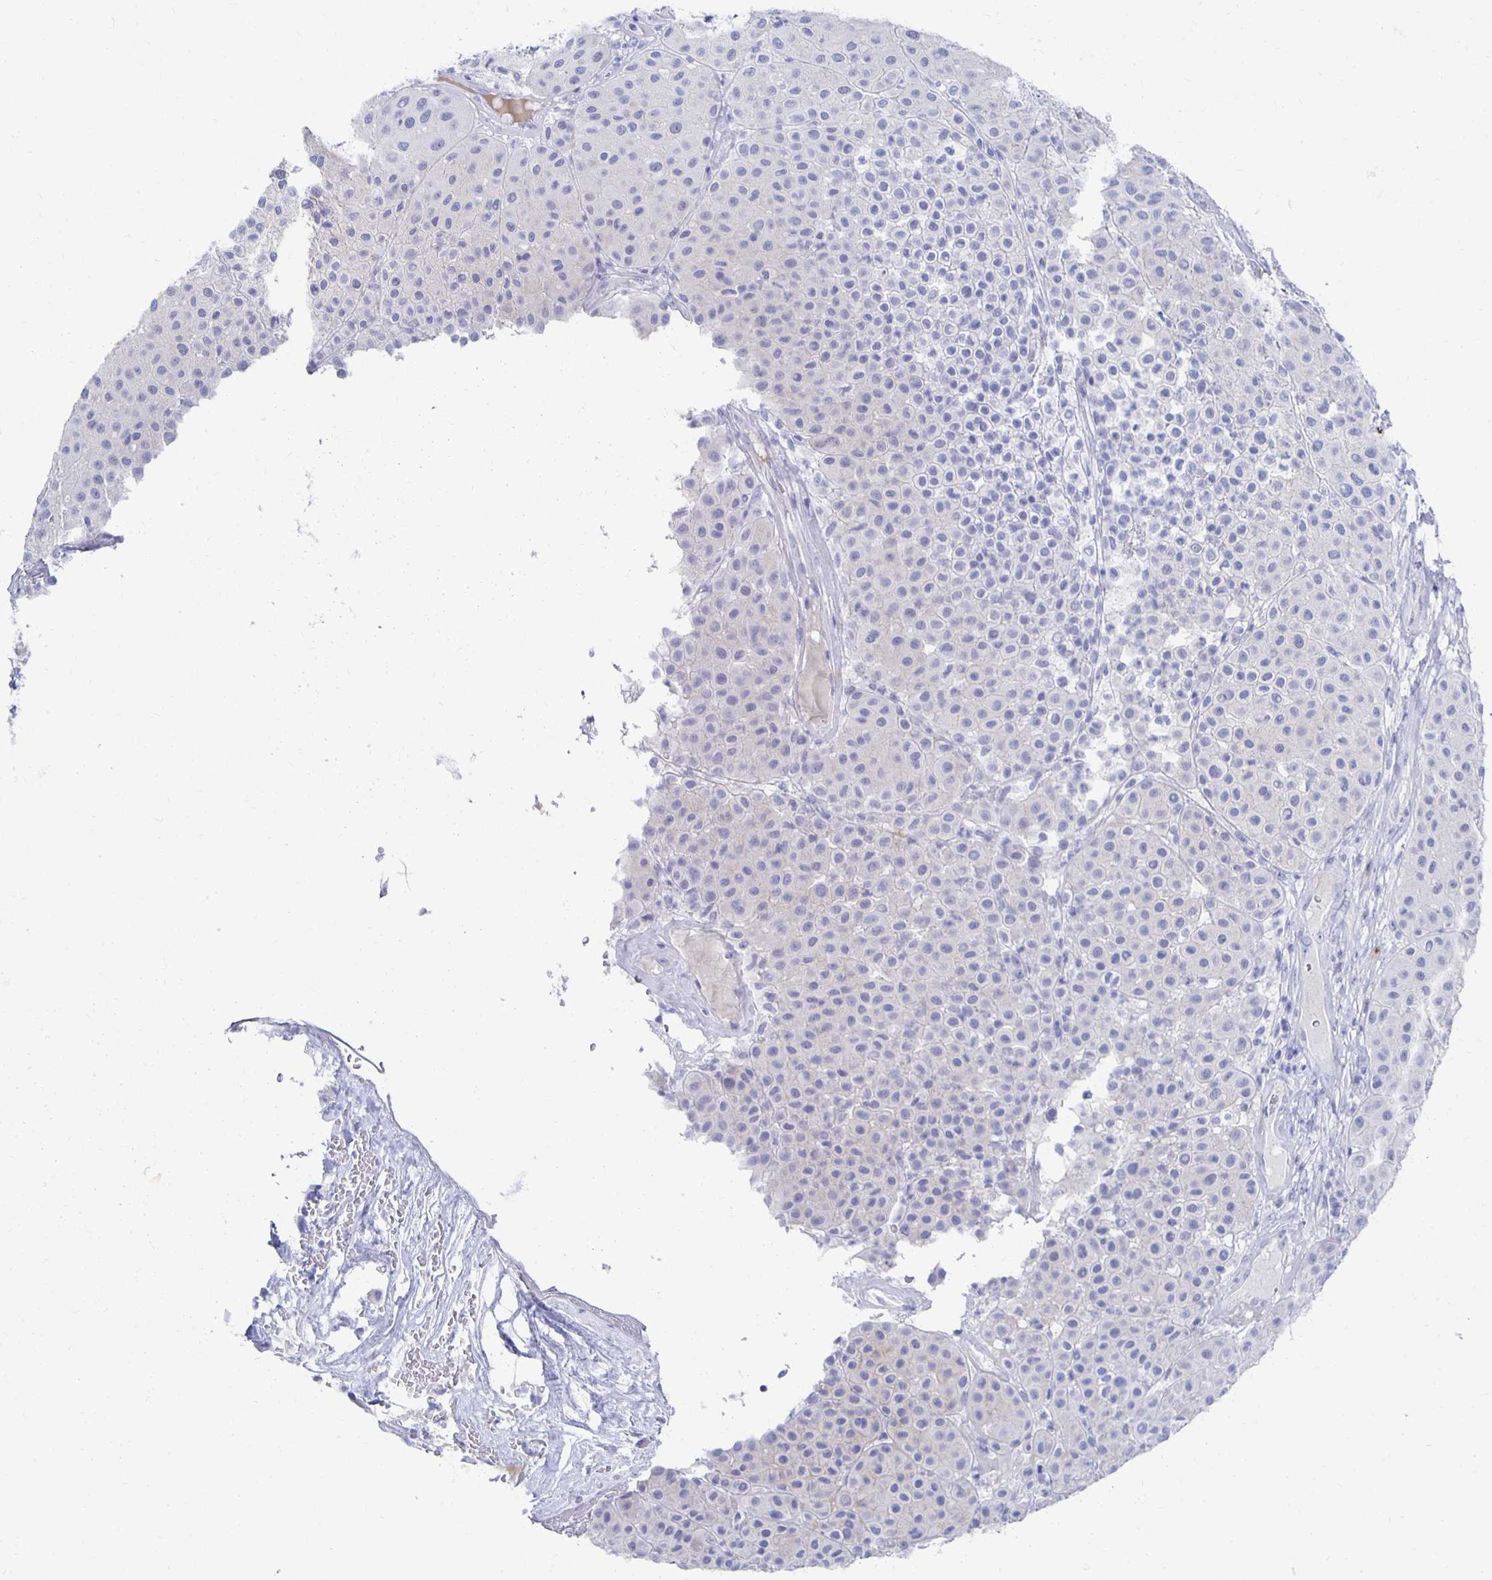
{"staining": {"intensity": "negative", "quantity": "none", "location": "none"}, "tissue": "melanoma", "cell_type": "Tumor cells", "image_type": "cancer", "snomed": [{"axis": "morphology", "description": "Malignant melanoma, Metastatic site"}, {"axis": "topography", "description": "Smooth muscle"}], "caption": "Image shows no protein staining in tumor cells of malignant melanoma (metastatic site) tissue.", "gene": "PRDM7", "patient": {"sex": "male", "age": 41}}